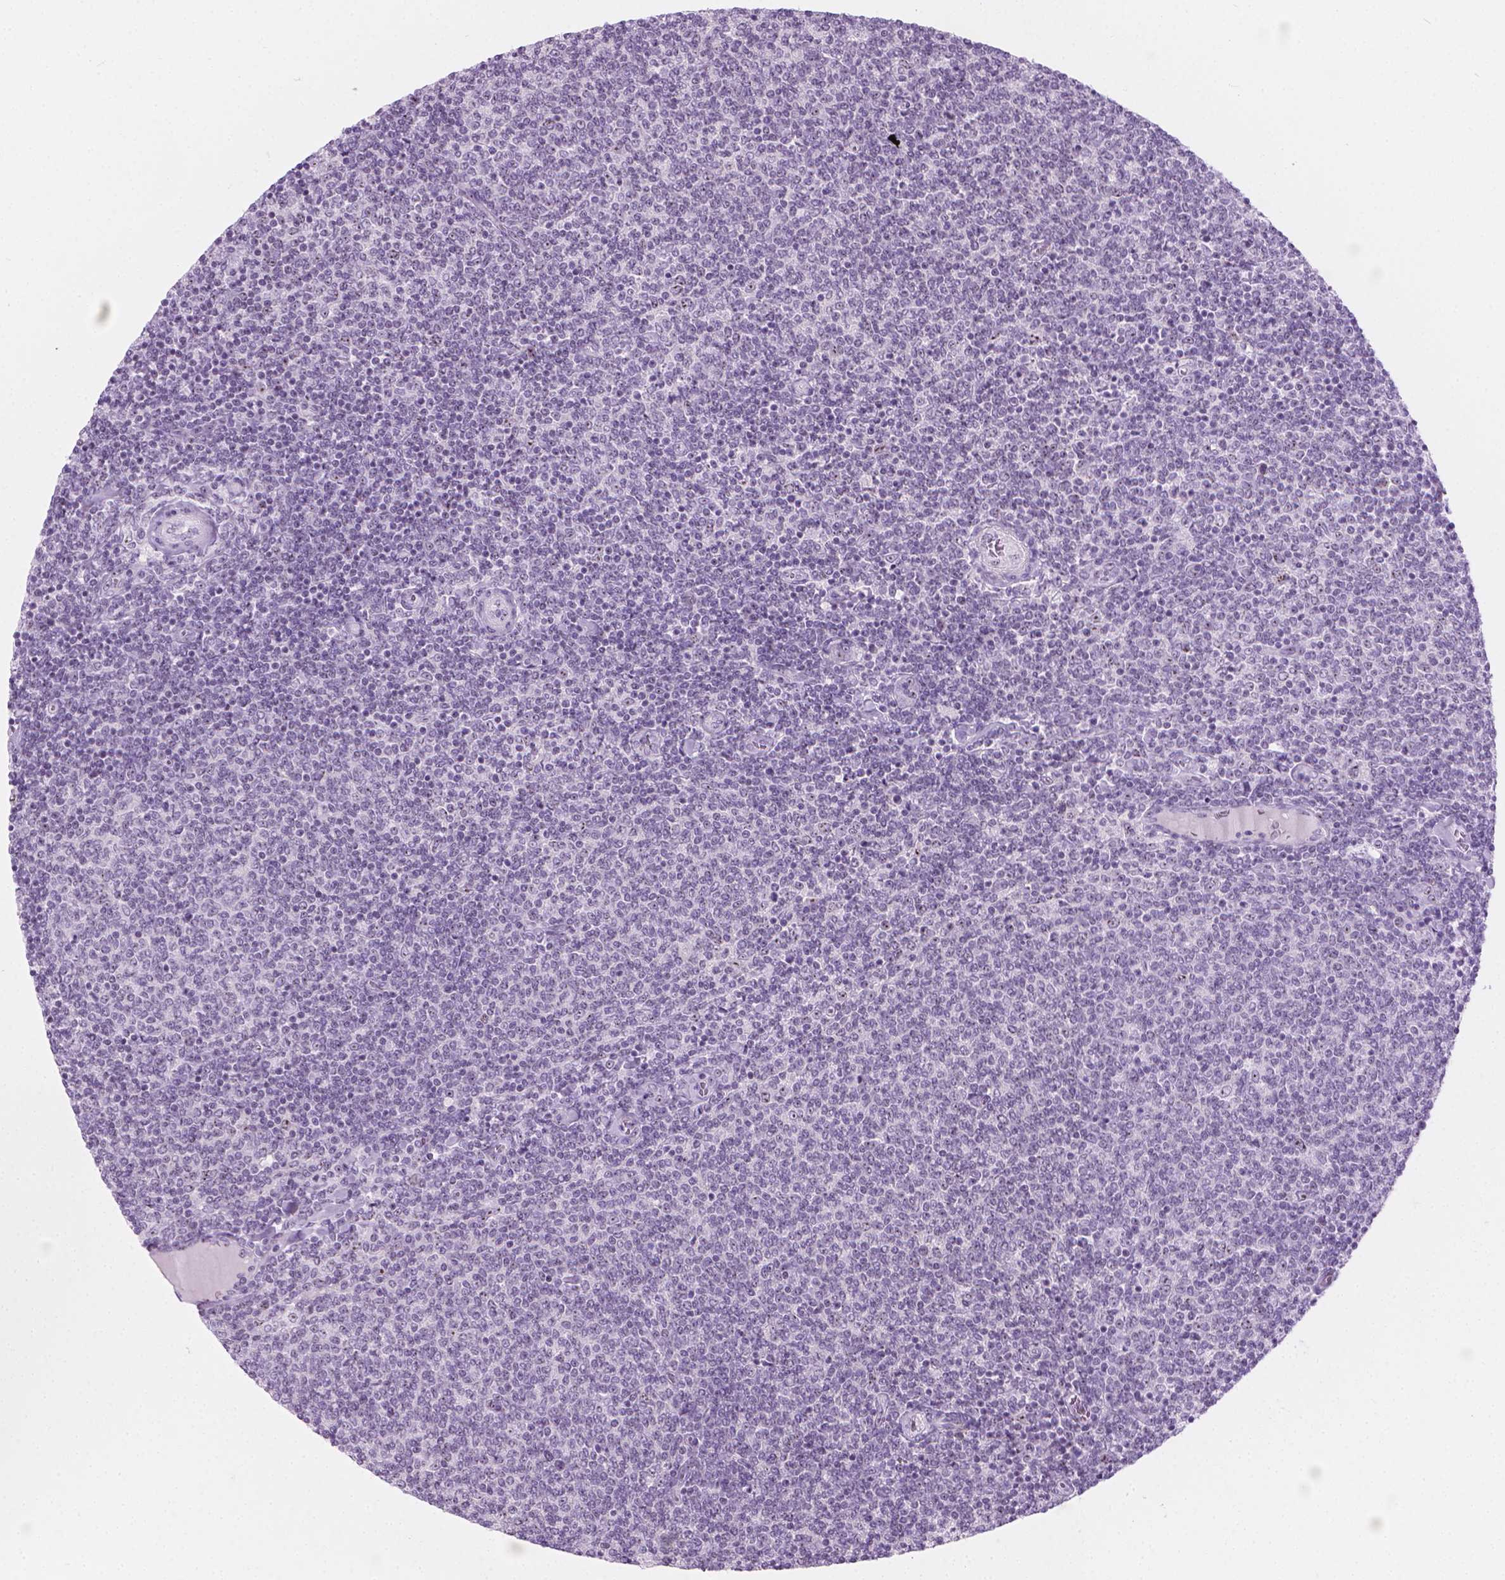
{"staining": {"intensity": "negative", "quantity": "none", "location": "none"}, "tissue": "lymphoma", "cell_type": "Tumor cells", "image_type": "cancer", "snomed": [{"axis": "morphology", "description": "Malignant lymphoma, non-Hodgkin's type, Low grade"}, {"axis": "topography", "description": "Lymph node"}], "caption": "A high-resolution micrograph shows immunohistochemistry (IHC) staining of low-grade malignant lymphoma, non-Hodgkin's type, which exhibits no significant expression in tumor cells.", "gene": "NOL7", "patient": {"sex": "male", "age": 52}}